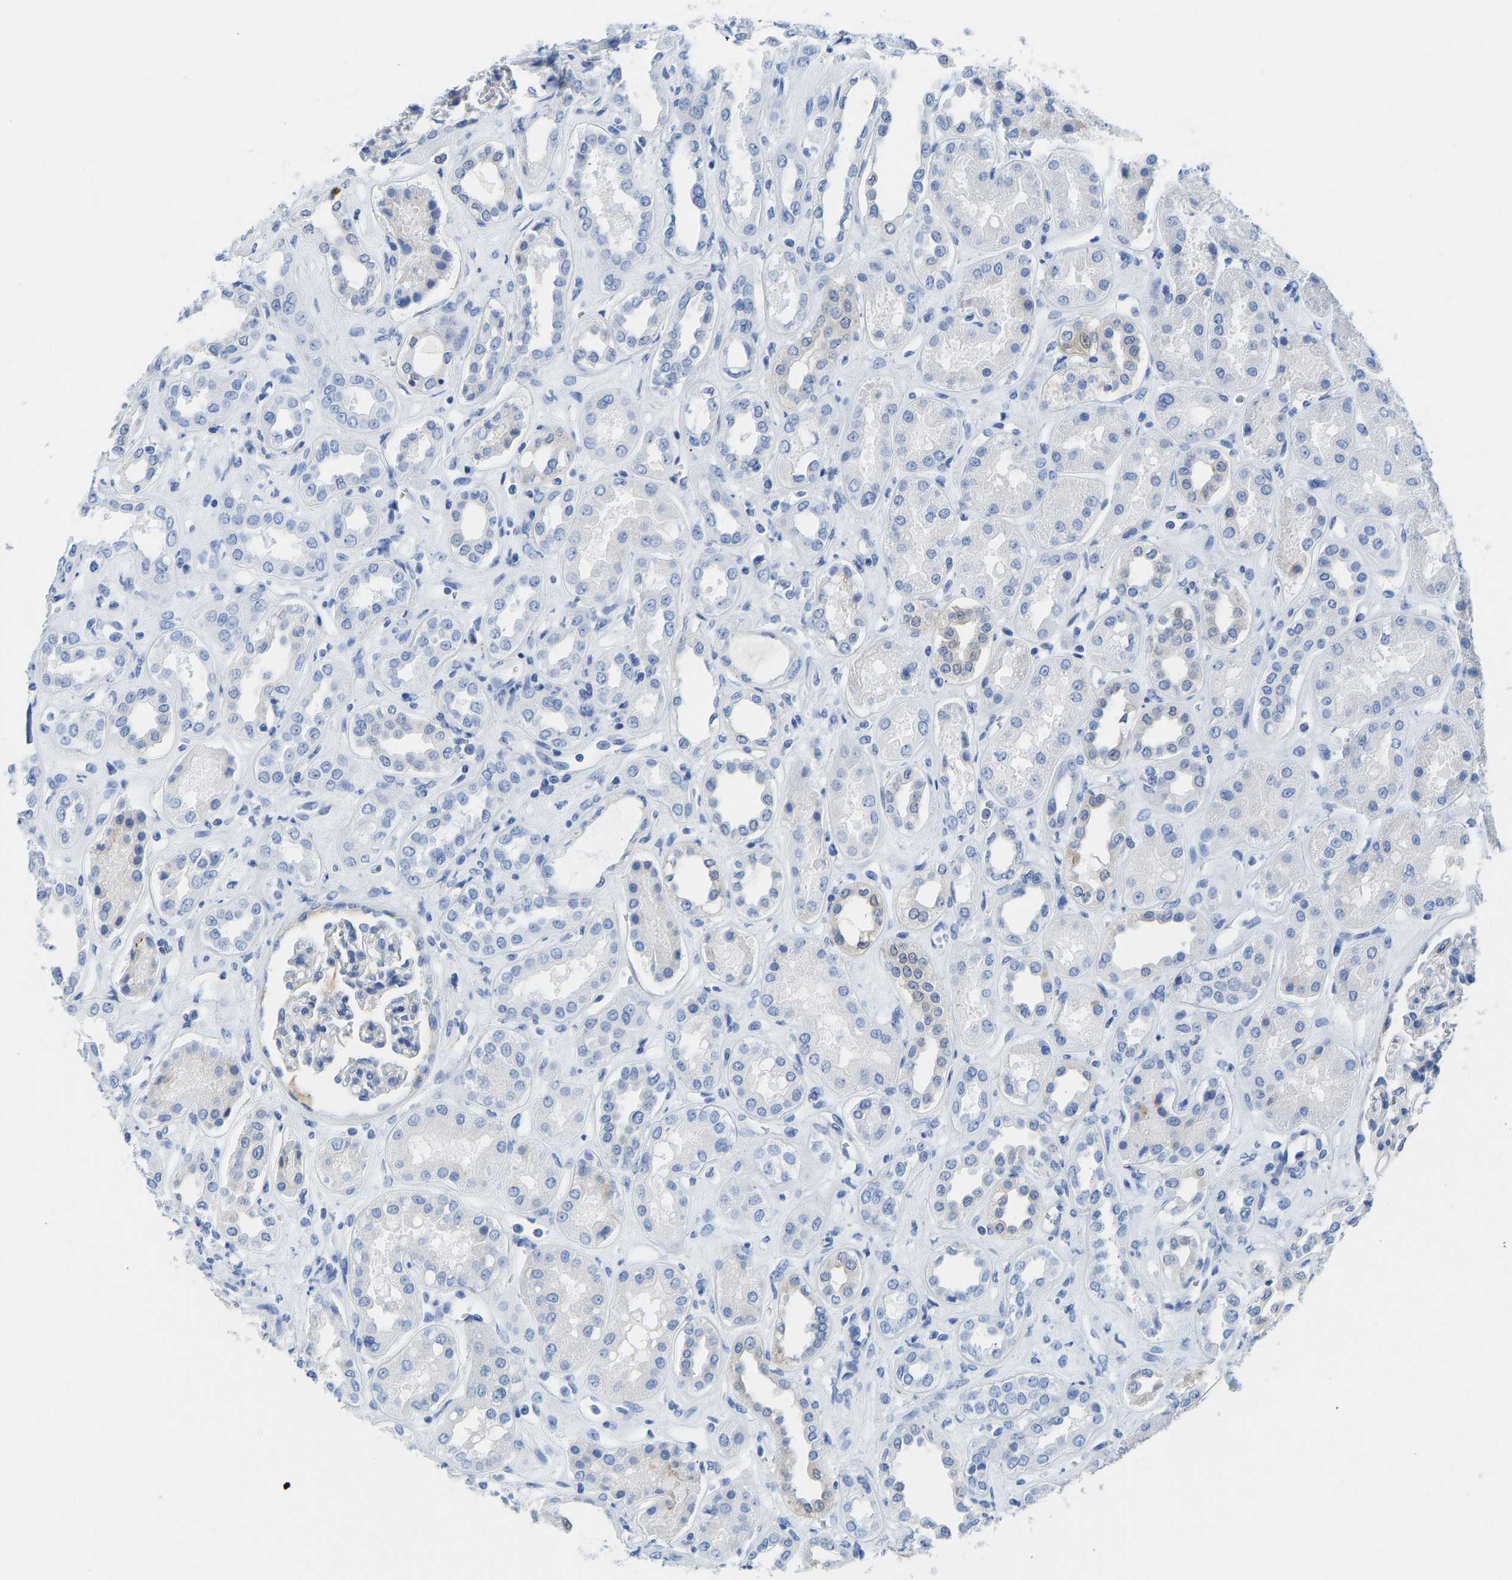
{"staining": {"intensity": "negative", "quantity": "none", "location": "none"}, "tissue": "kidney", "cell_type": "Cells in glomeruli", "image_type": "normal", "snomed": [{"axis": "morphology", "description": "Normal tissue, NOS"}, {"axis": "topography", "description": "Kidney"}], "caption": "Human kidney stained for a protein using IHC demonstrates no staining in cells in glomeruli.", "gene": "NKAIN3", "patient": {"sex": "male", "age": 59}}